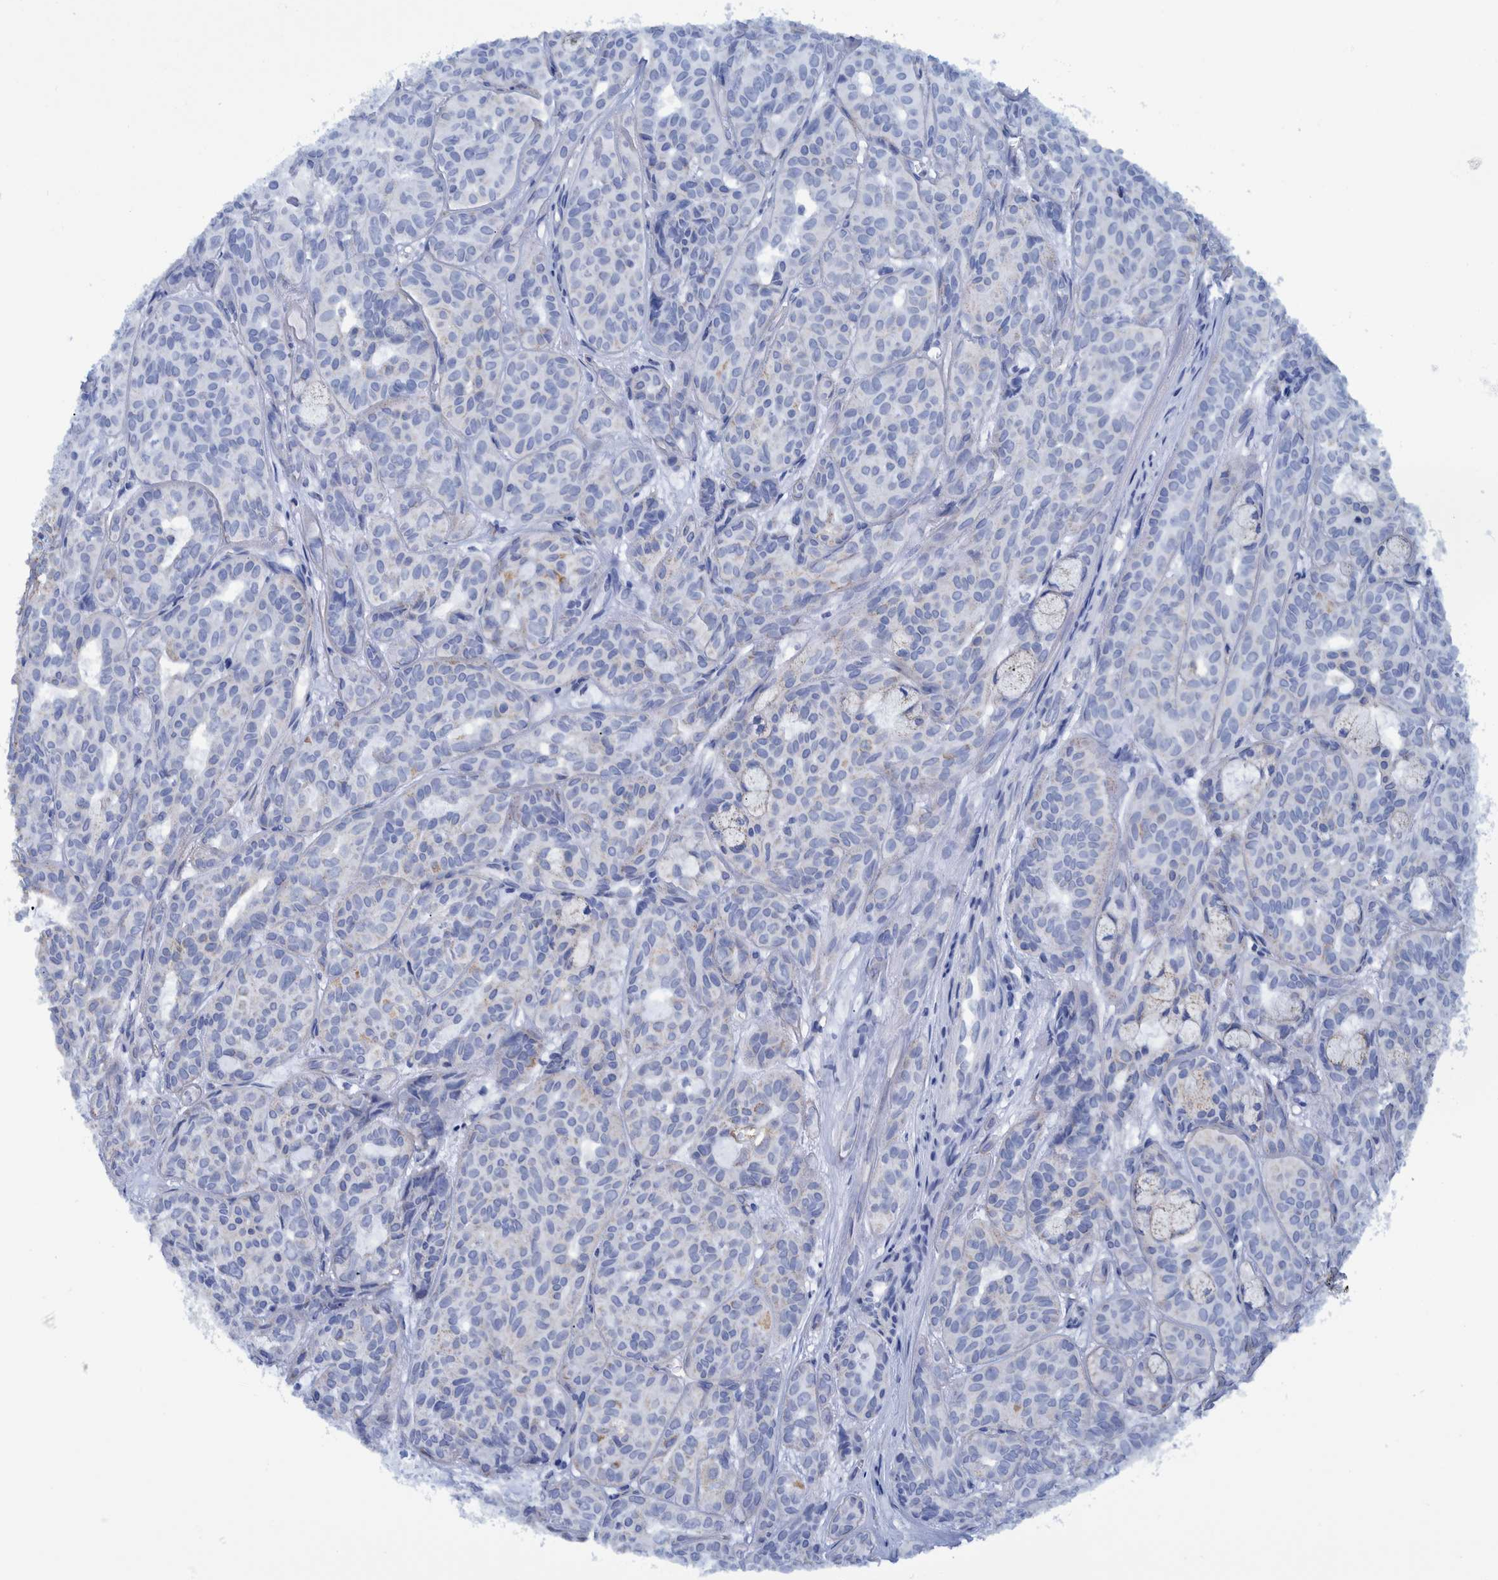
{"staining": {"intensity": "negative", "quantity": "none", "location": "none"}, "tissue": "head and neck cancer", "cell_type": "Tumor cells", "image_type": "cancer", "snomed": [{"axis": "morphology", "description": "Adenocarcinoma, NOS"}, {"axis": "topography", "description": "Salivary gland, NOS"}, {"axis": "topography", "description": "Head-Neck"}], "caption": "Image shows no protein positivity in tumor cells of adenocarcinoma (head and neck) tissue.", "gene": "BZW2", "patient": {"sex": "female", "age": 76}}